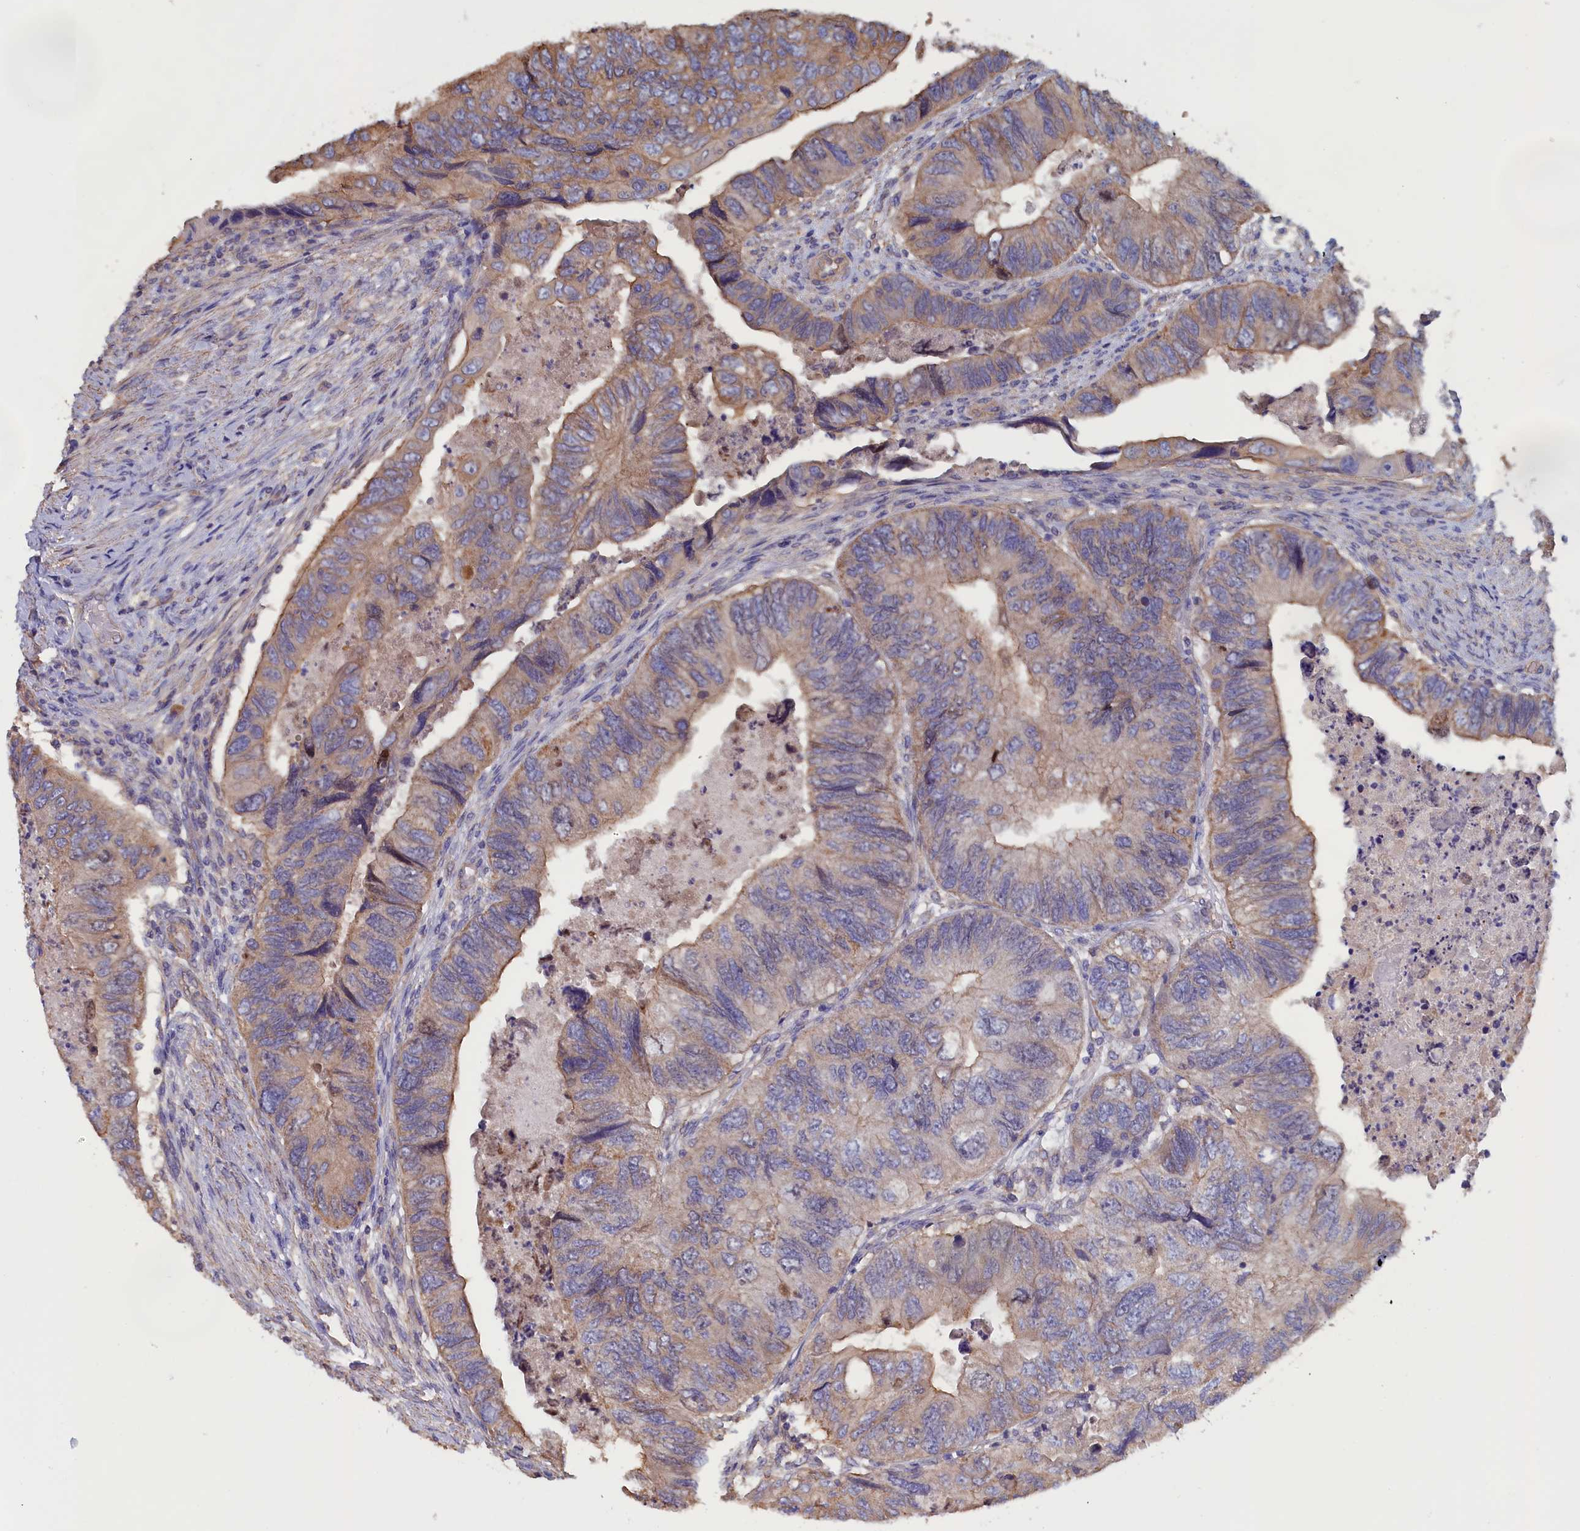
{"staining": {"intensity": "moderate", "quantity": "25%-75%", "location": "cytoplasmic/membranous"}, "tissue": "colorectal cancer", "cell_type": "Tumor cells", "image_type": "cancer", "snomed": [{"axis": "morphology", "description": "Adenocarcinoma, NOS"}, {"axis": "topography", "description": "Rectum"}], "caption": "A brown stain labels moderate cytoplasmic/membranous positivity of a protein in human colorectal cancer (adenocarcinoma) tumor cells.", "gene": "ANKRD2", "patient": {"sex": "male", "age": 63}}